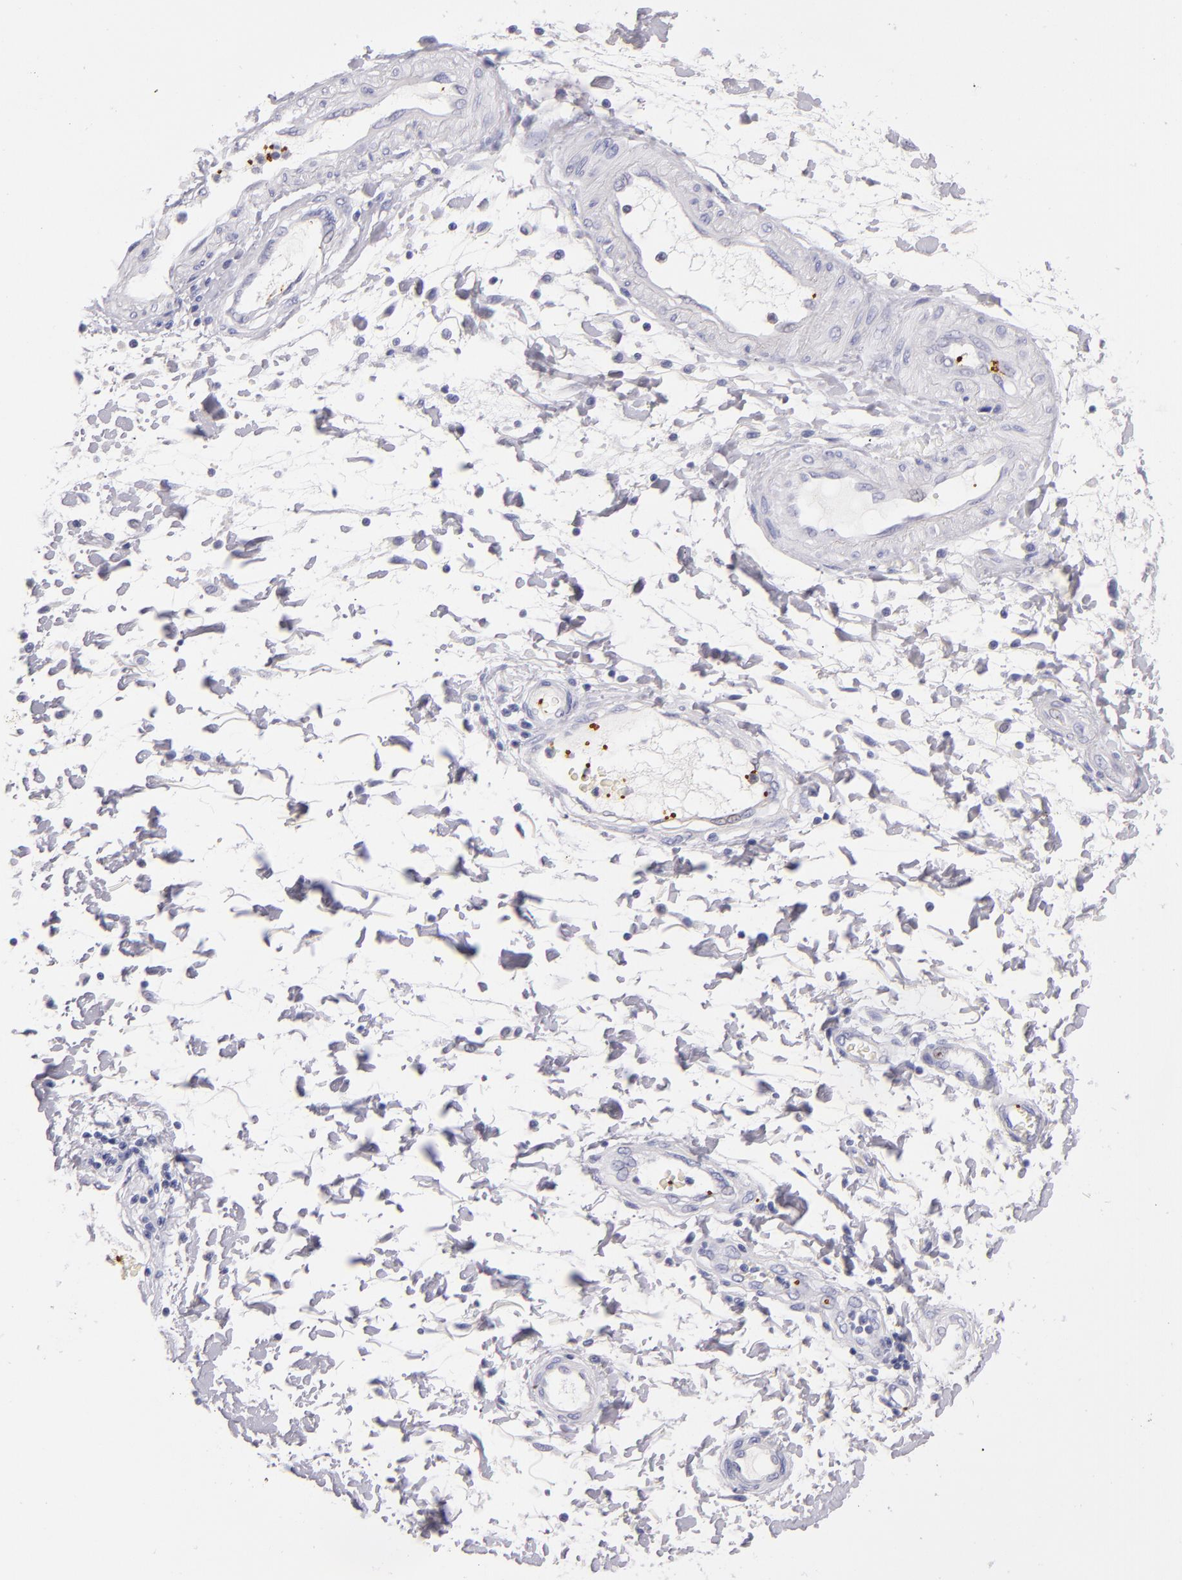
{"staining": {"intensity": "negative", "quantity": "none", "location": "none"}, "tissue": "stomach cancer", "cell_type": "Tumor cells", "image_type": "cancer", "snomed": [{"axis": "morphology", "description": "Adenocarcinoma, NOS"}, {"axis": "topography", "description": "Pancreas"}, {"axis": "topography", "description": "Stomach, upper"}], "caption": "IHC micrograph of adenocarcinoma (stomach) stained for a protein (brown), which displays no expression in tumor cells.", "gene": "GP1BA", "patient": {"sex": "male", "age": 77}}